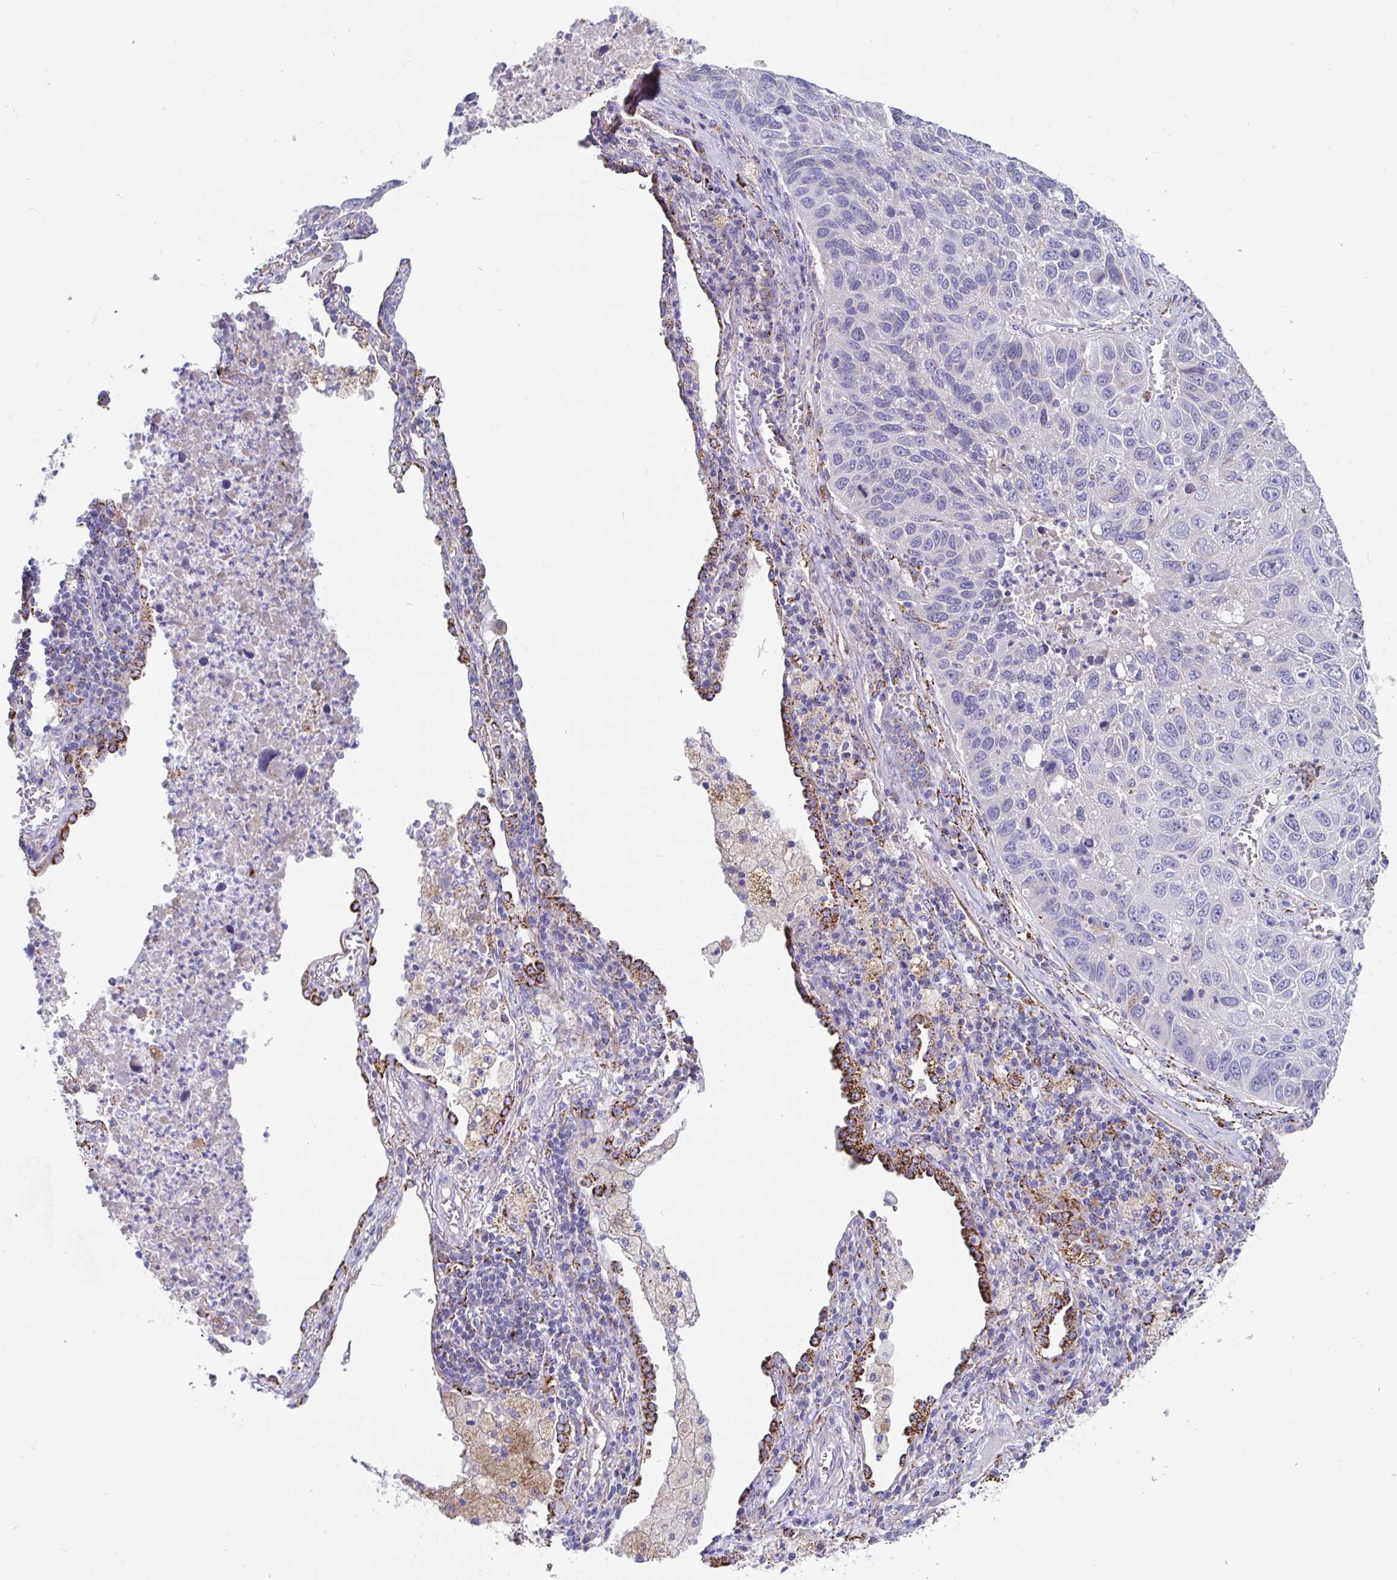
{"staining": {"intensity": "negative", "quantity": "none", "location": "none"}, "tissue": "lung cancer", "cell_type": "Tumor cells", "image_type": "cancer", "snomed": [{"axis": "morphology", "description": "Squamous cell carcinoma, NOS"}, {"axis": "topography", "description": "Lung"}], "caption": "The photomicrograph demonstrates no staining of tumor cells in lung squamous cell carcinoma.", "gene": "FAM156B", "patient": {"sex": "female", "age": 61}}